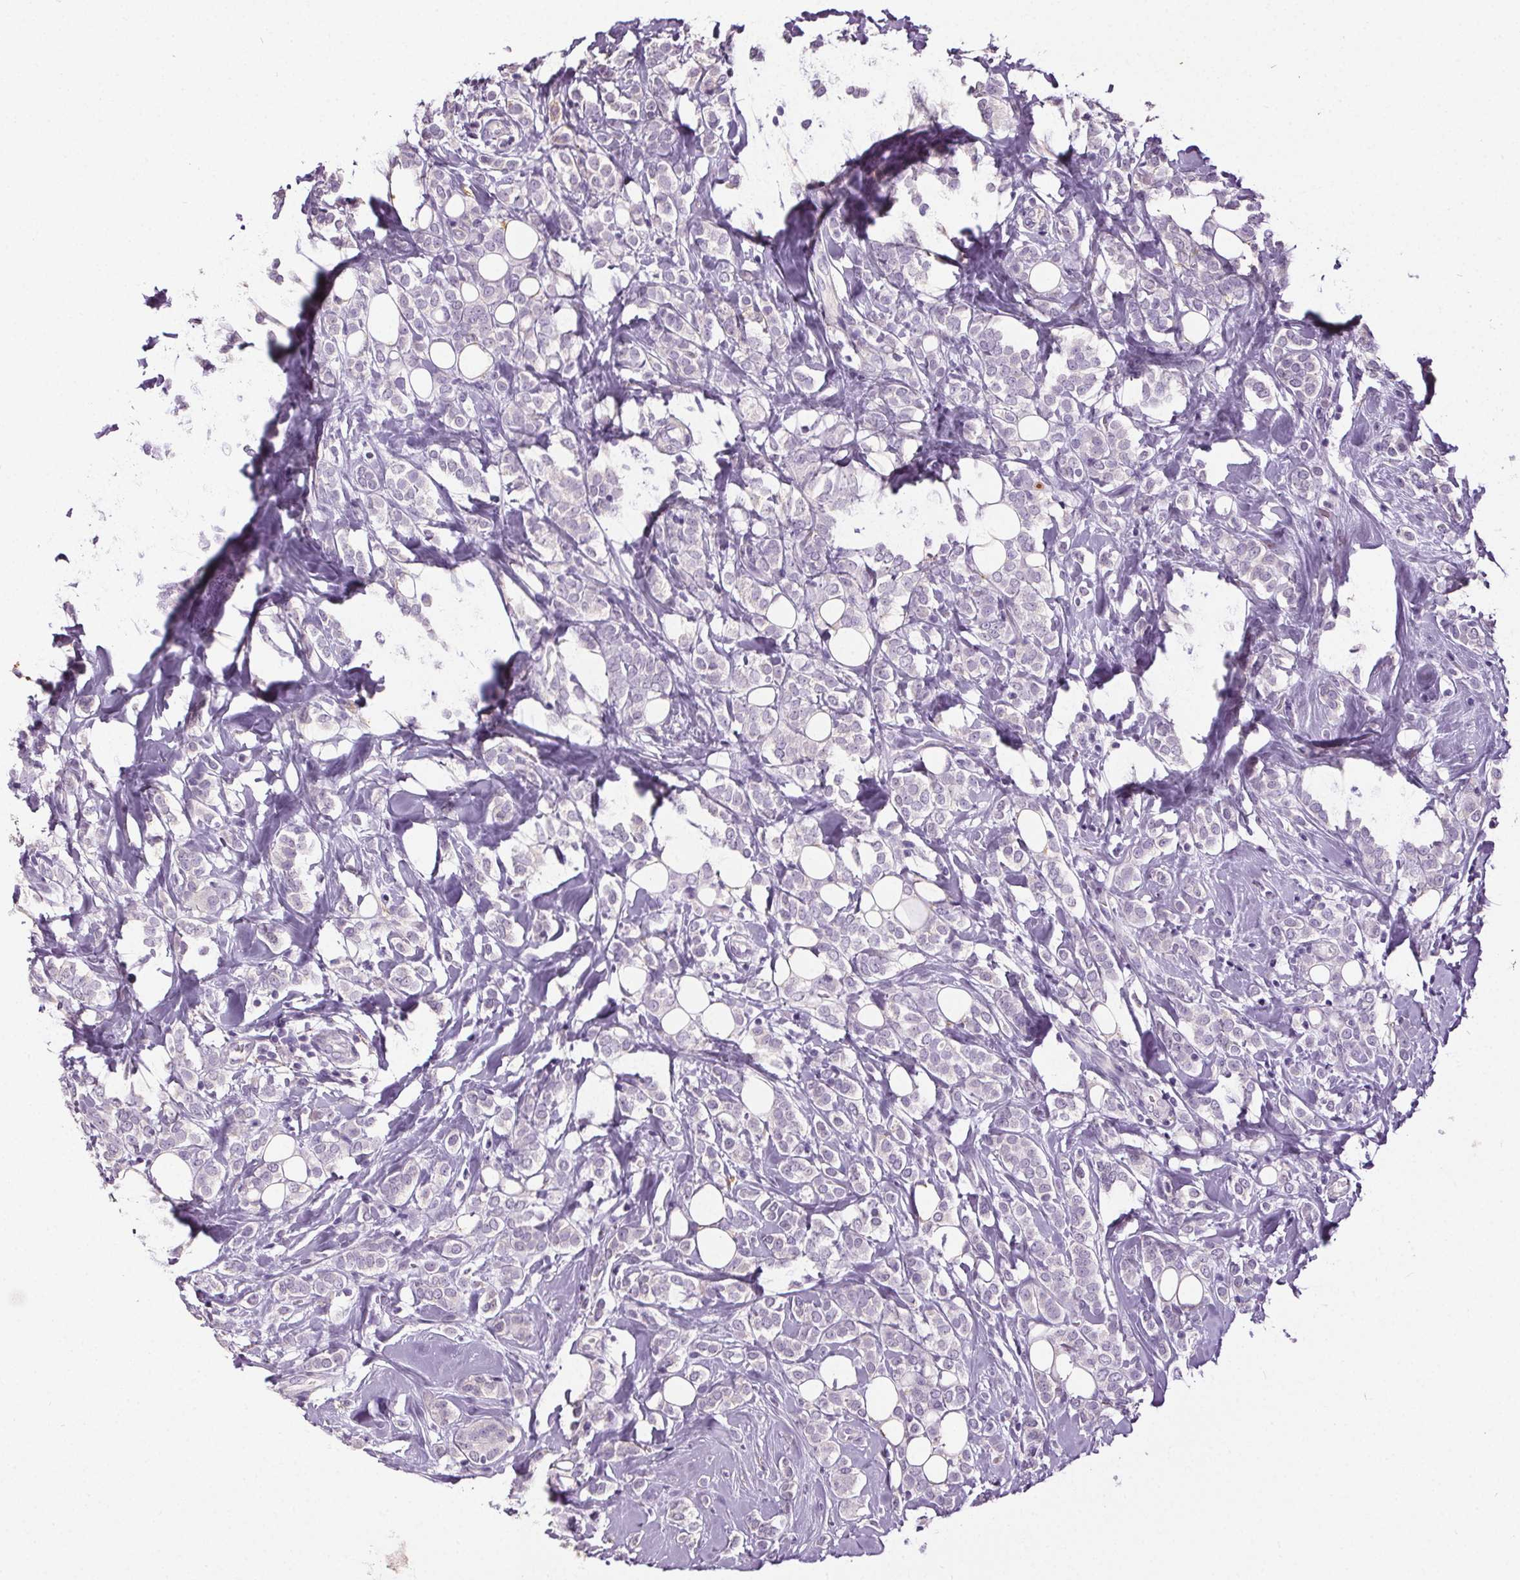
{"staining": {"intensity": "negative", "quantity": "none", "location": "none"}, "tissue": "breast cancer", "cell_type": "Tumor cells", "image_type": "cancer", "snomed": [{"axis": "morphology", "description": "Lobular carcinoma"}, {"axis": "topography", "description": "Breast"}], "caption": "This histopathology image is of breast cancer stained with immunohistochemistry (IHC) to label a protein in brown with the nuclei are counter-stained blue. There is no staining in tumor cells.", "gene": "GPIHBP1", "patient": {"sex": "female", "age": 49}}